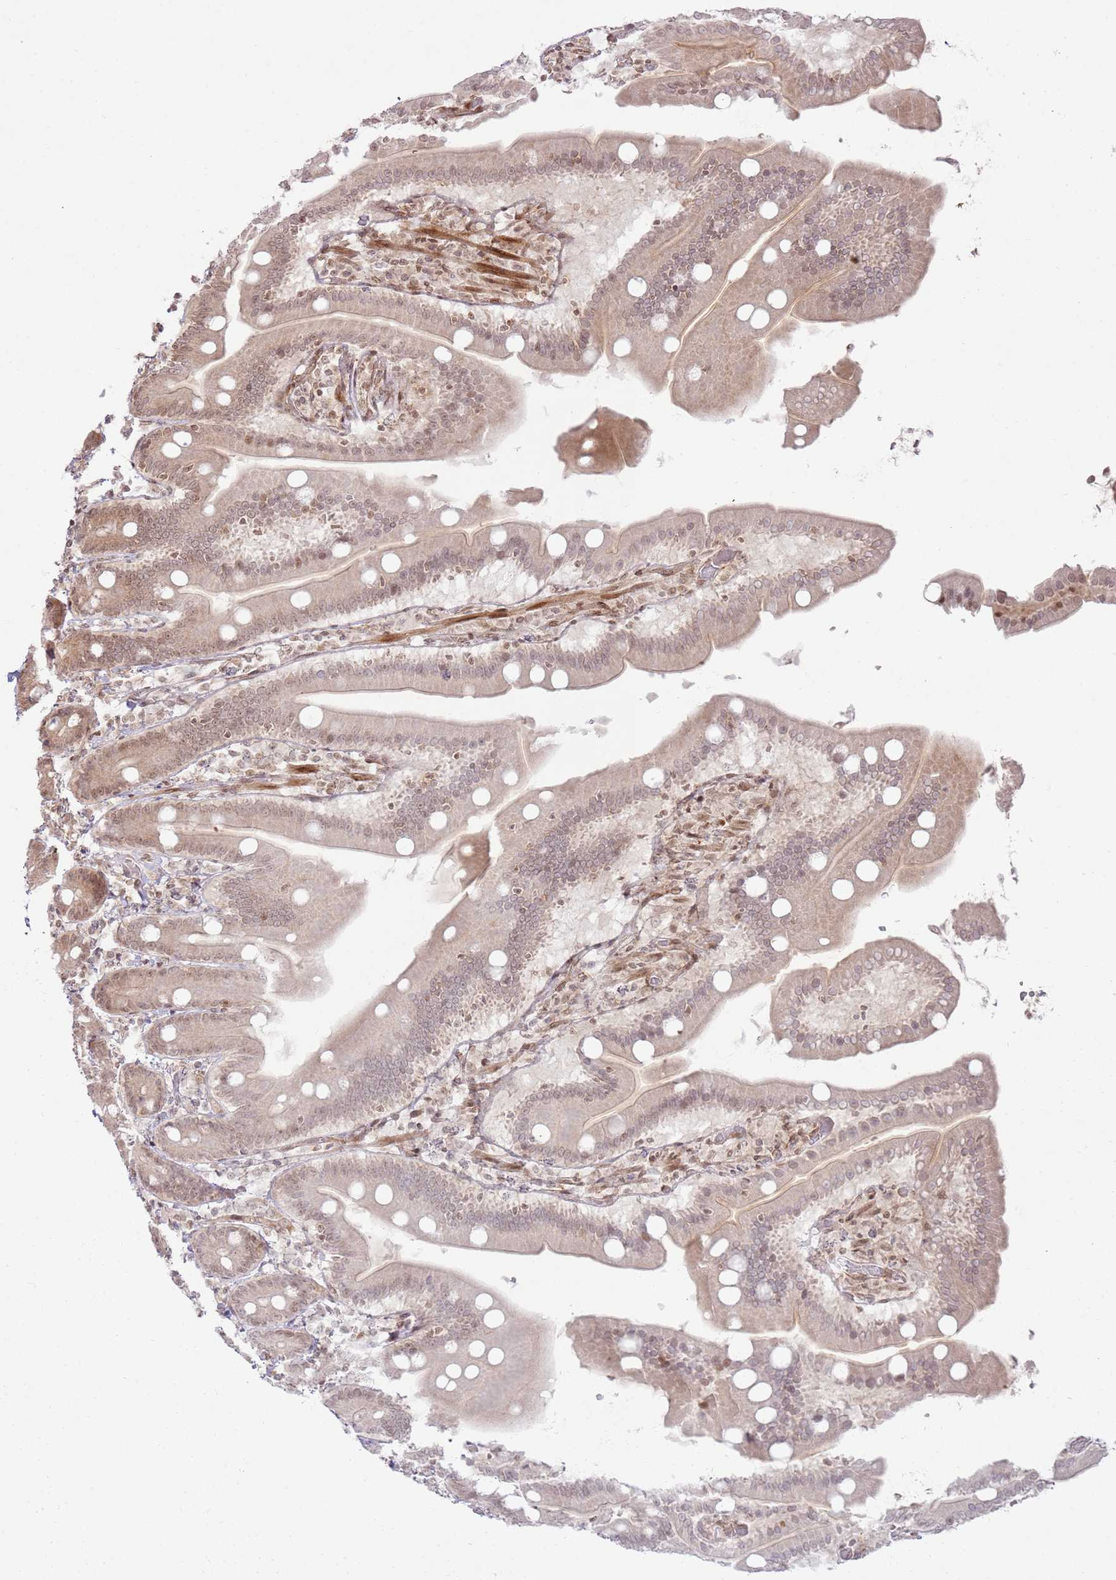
{"staining": {"intensity": "moderate", "quantity": "25%-75%", "location": "cytoplasmic/membranous,nuclear"}, "tissue": "duodenum", "cell_type": "Glandular cells", "image_type": "normal", "snomed": [{"axis": "morphology", "description": "Normal tissue, NOS"}, {"axis": "topography", "description": "Duodenum"}], "caption": "Brown immunohistochemical staining in unremarkable human duodenum reveals moderate cytoplasmic/membranous,nuclear expression in about 25%-75% of glandular cells.", "gene": "KLHL36", "patient": {"sex": "male", "age": 55}}